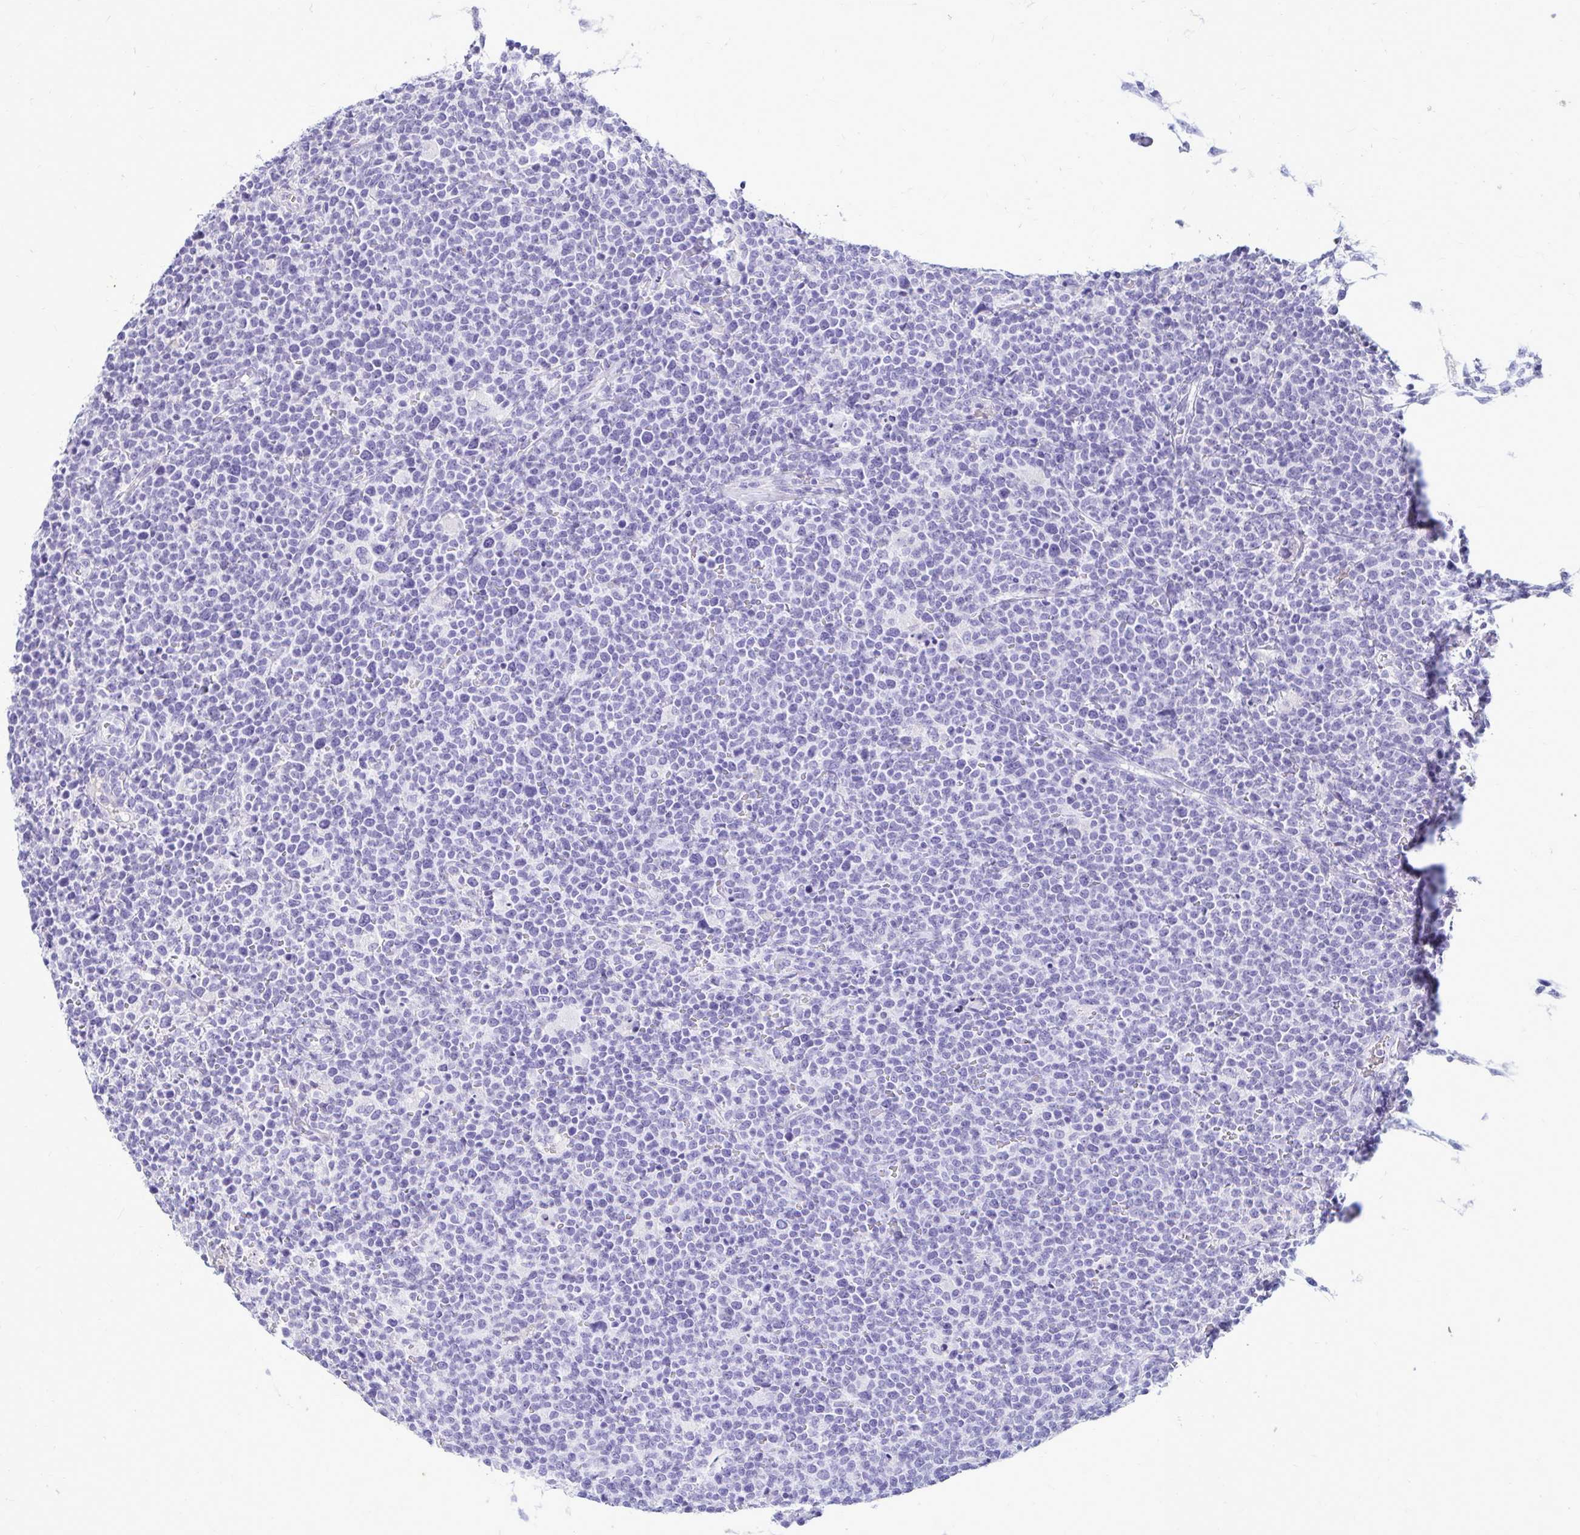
{"staining": {"intensity": "negative", "quantity": "none", "location": "none"}, "tissue": "lymphoma", "cell_type": "Tumor cells", "image_type": "cancer", "snomed": [{"axis": "morphology", "description": "Malignant lymphoma, non-Hodgkin's type, High grade"}, {"axis": "topography", "description": "Lymph node"}], "caption": "High power microscopy image of an immunohistochemistry (IHC) photomicrograph of malignant lymphoma, non-Hodgkin's type (high-grade), revealing no significant staining in tumor cells.", "gene": "NANOGNB", "patient": {"sex": "male", "age": 61}}